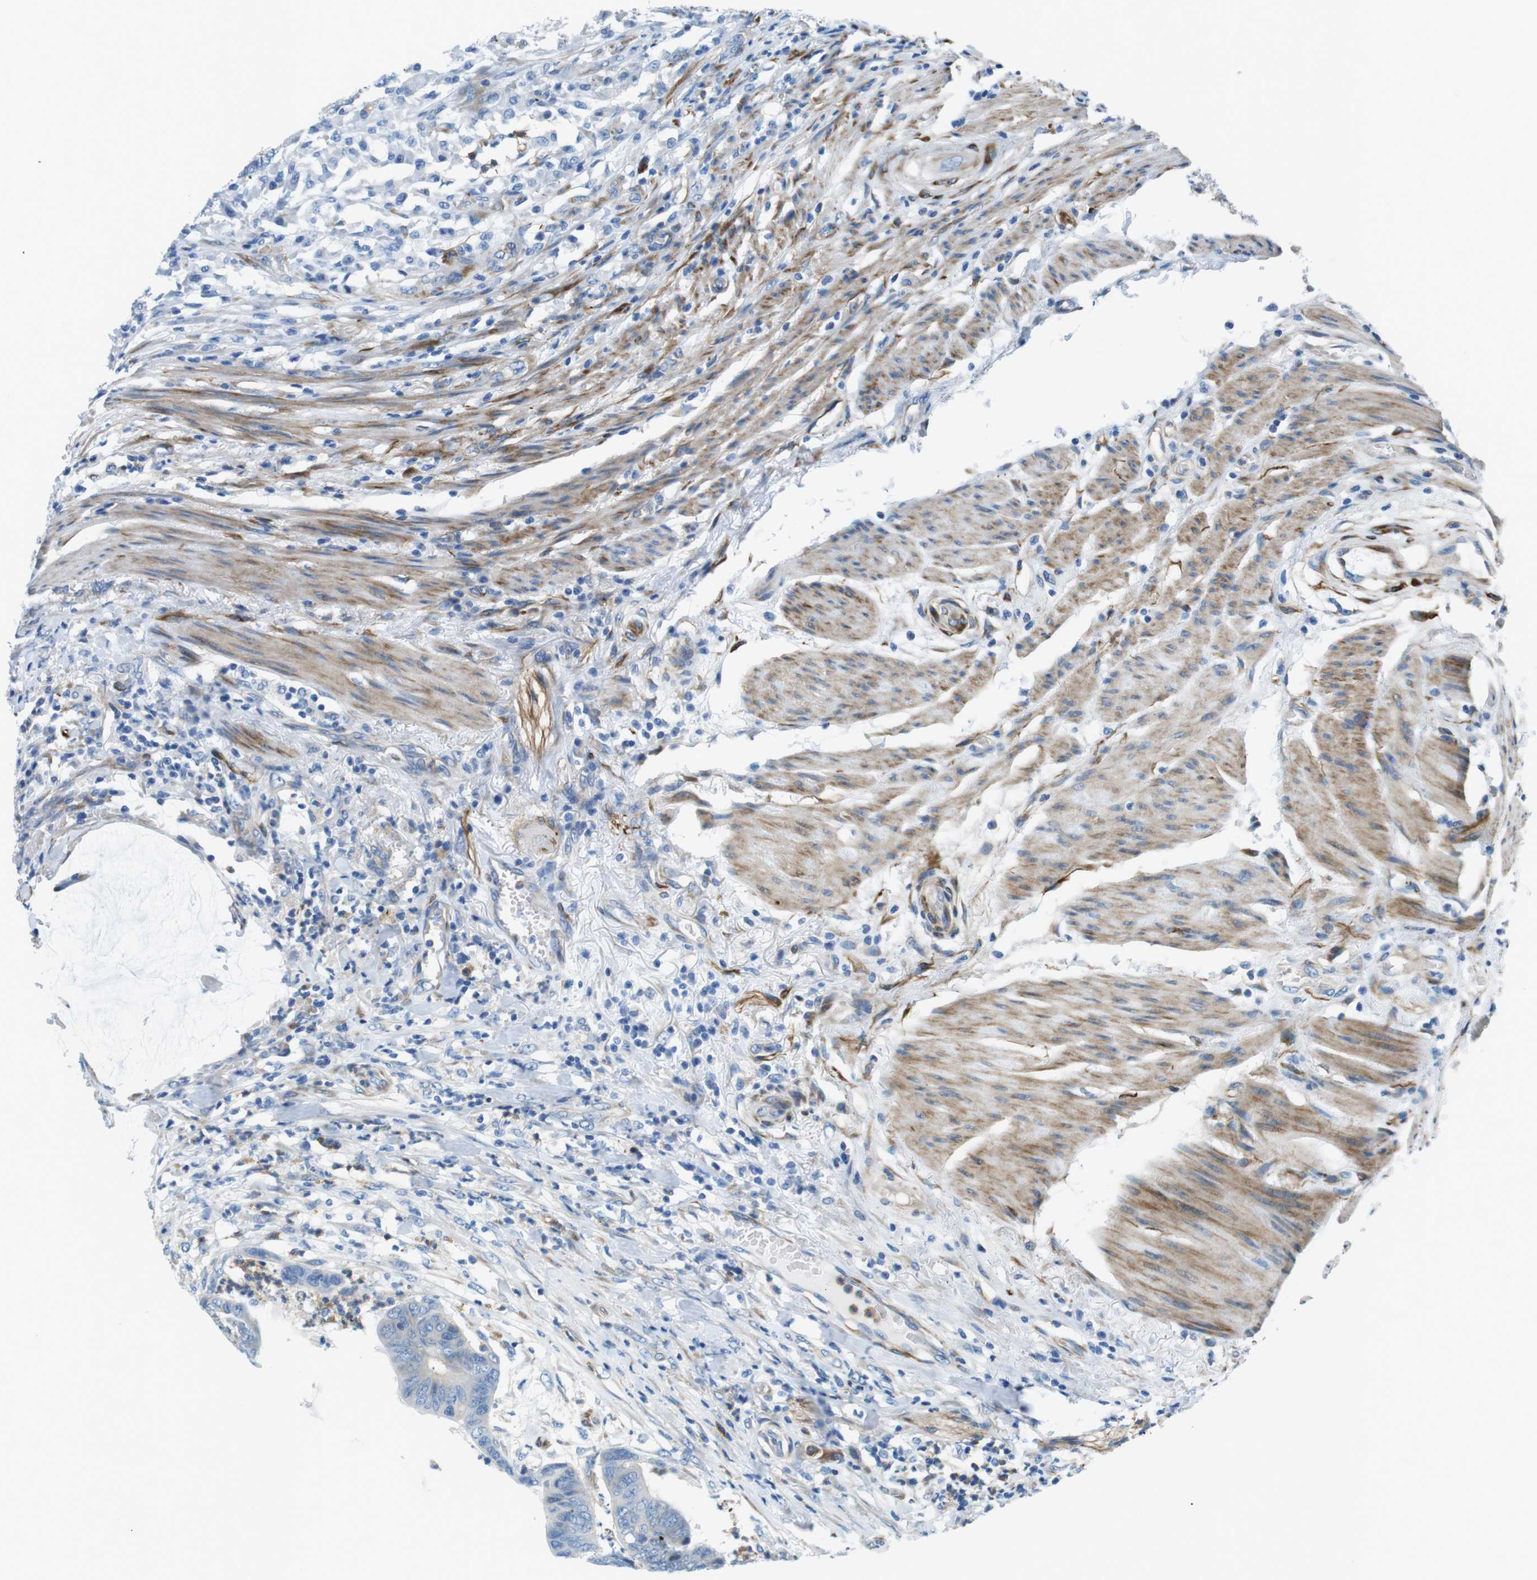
{"staining": {"intensity": "negative", "quantity": "none", "location": "none"}, "tissue": "colorectal cancer", "cell_type": "Tumor cells", "image_type": "cancer", "snomed": [{"axis": "morphology", "description": "Normal tissue, NOS"}, {"axis": "morphology", "description": "Adenocarcinoma, NOS"}, {"axis": "topography", "description": "Rectum"}, {"axis": "topography", "description": "Peripheral nerve tissue"}], "caption": "IHC photomicrograph of neoplastic tissue: colorectal cancer (adenocarcinoma) stained with DAB (3,3'-diaminobenzidine) reveals no significant protein staining in tumor cells.", "gene": "EMP2", "patient": {"sex": "male", "age": 92}}